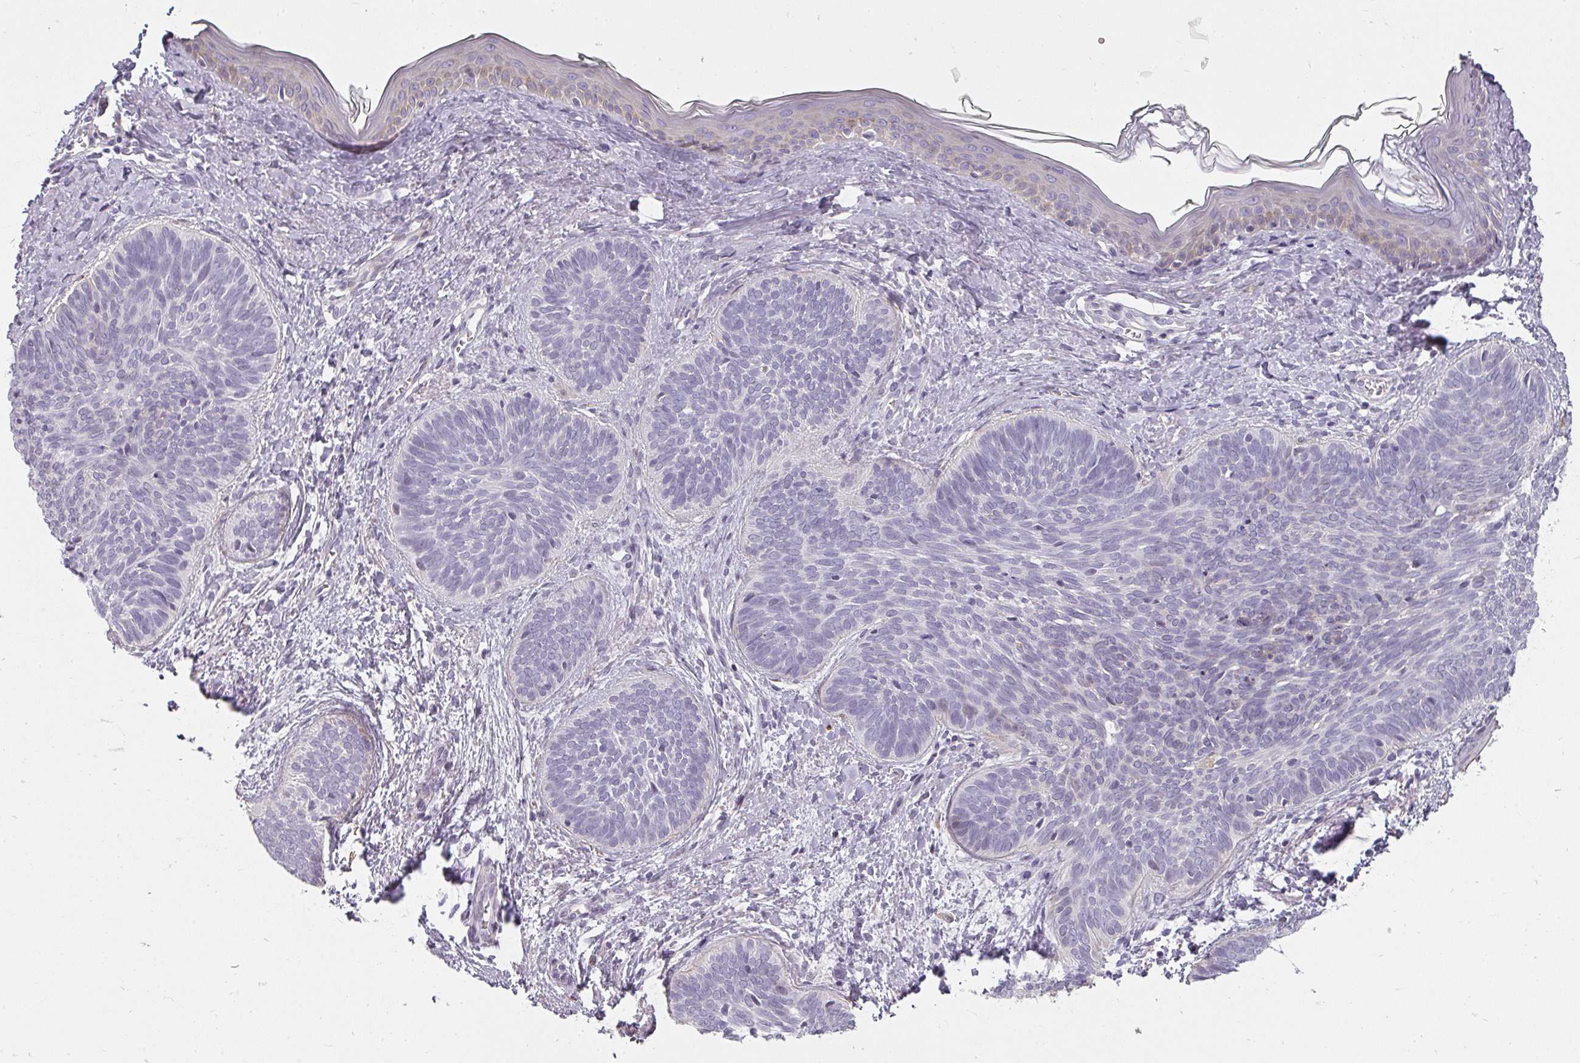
{"staining": {"intensity": "negative", "quantity": "none", "location": "none"}, "tissue": "skin cancer", "cell_type": "Tumor cells", "image_type": "cancer", "snomed": [{"axis": "morphology", "description": "Basal cell carcinoma"}, {"axis": "topography", "description": "Skin"}], "caption": "This photomicrograph is of skin cancer (basal cell carcinoma) stained with immunohistochemistry (IHC) to label a protein in brown with the nuclei are counter-stained blue. There is no staining in tumor cells.", "gene": "BIK", "patient": {"sex": "female", "age": 81}}